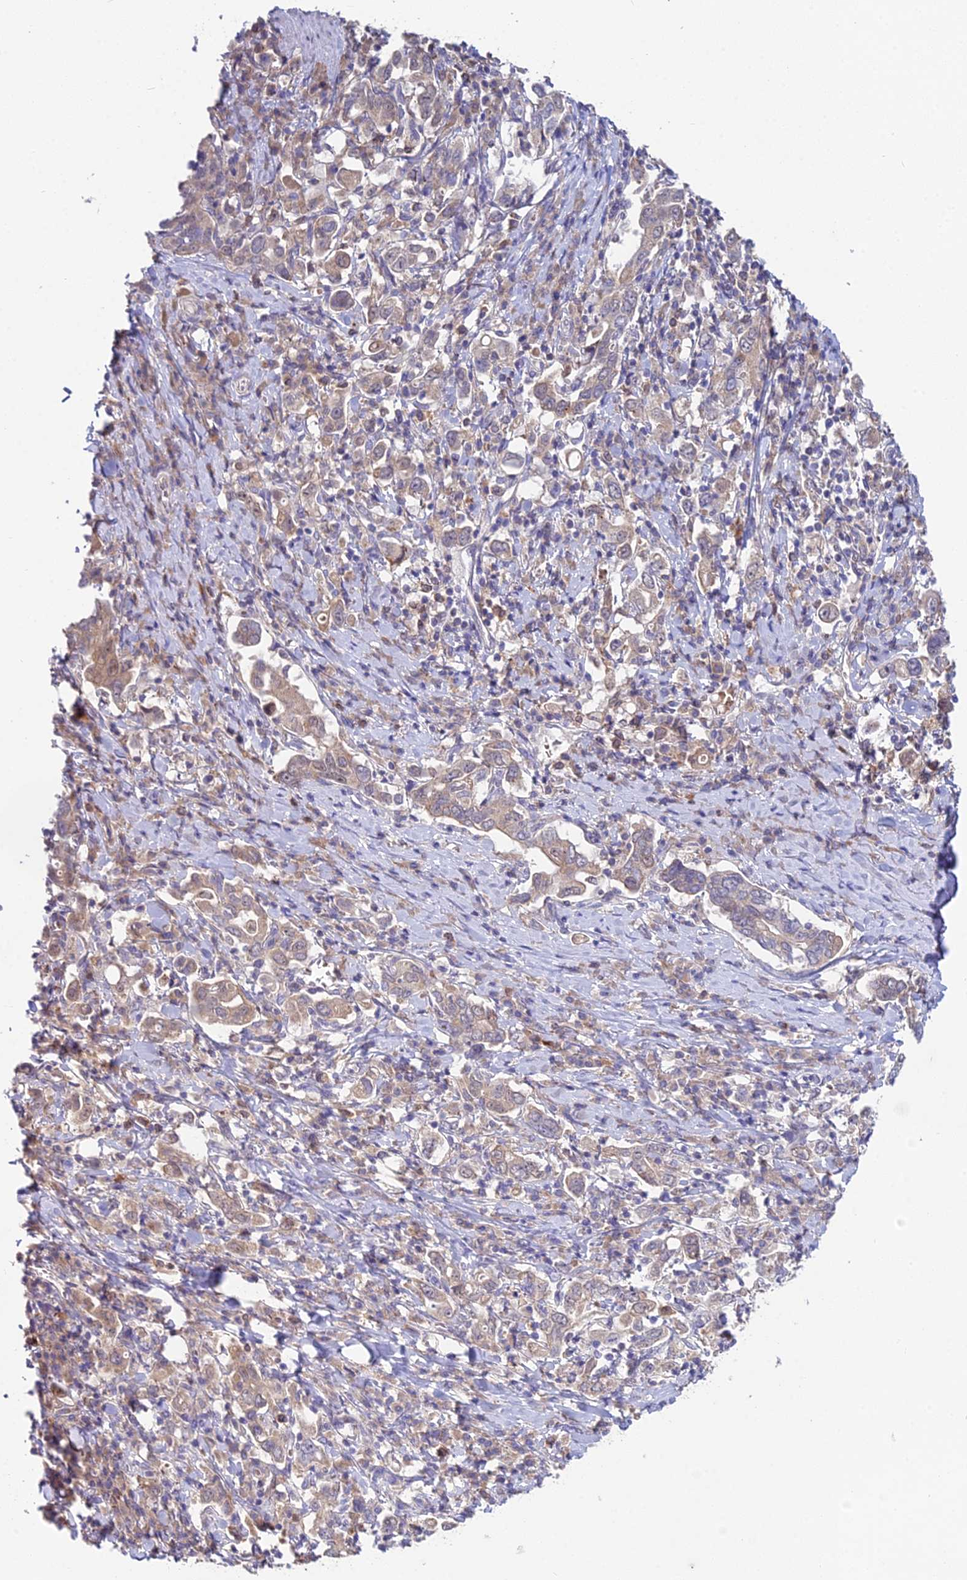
{"staining": {"intensity": "weak", "quantity": ">75%", "location": "cytoplasmic/membranous"}, "tissue": "stomach cancer", "cell_type": "Tumor cells", "image_type": "cancer", "snomed": [{"axis": "morphology", "description": "Adenocarcinoma, NOS"}, {"axis": "topography", "description": "Stomach, upper"}, {"axis": "topography", "description": "Stomach"}], "caption": "Protein analysis of stomach cancer (adenocarcinoma) tissue displays weak cytoplasmic/membranous staining in about >75% of tumor cells. (brown staining indicates protein expression, while blue staining denotes nuclei).", "gene": "WDR43", "patient": {"sex": "male", "age": 62}}